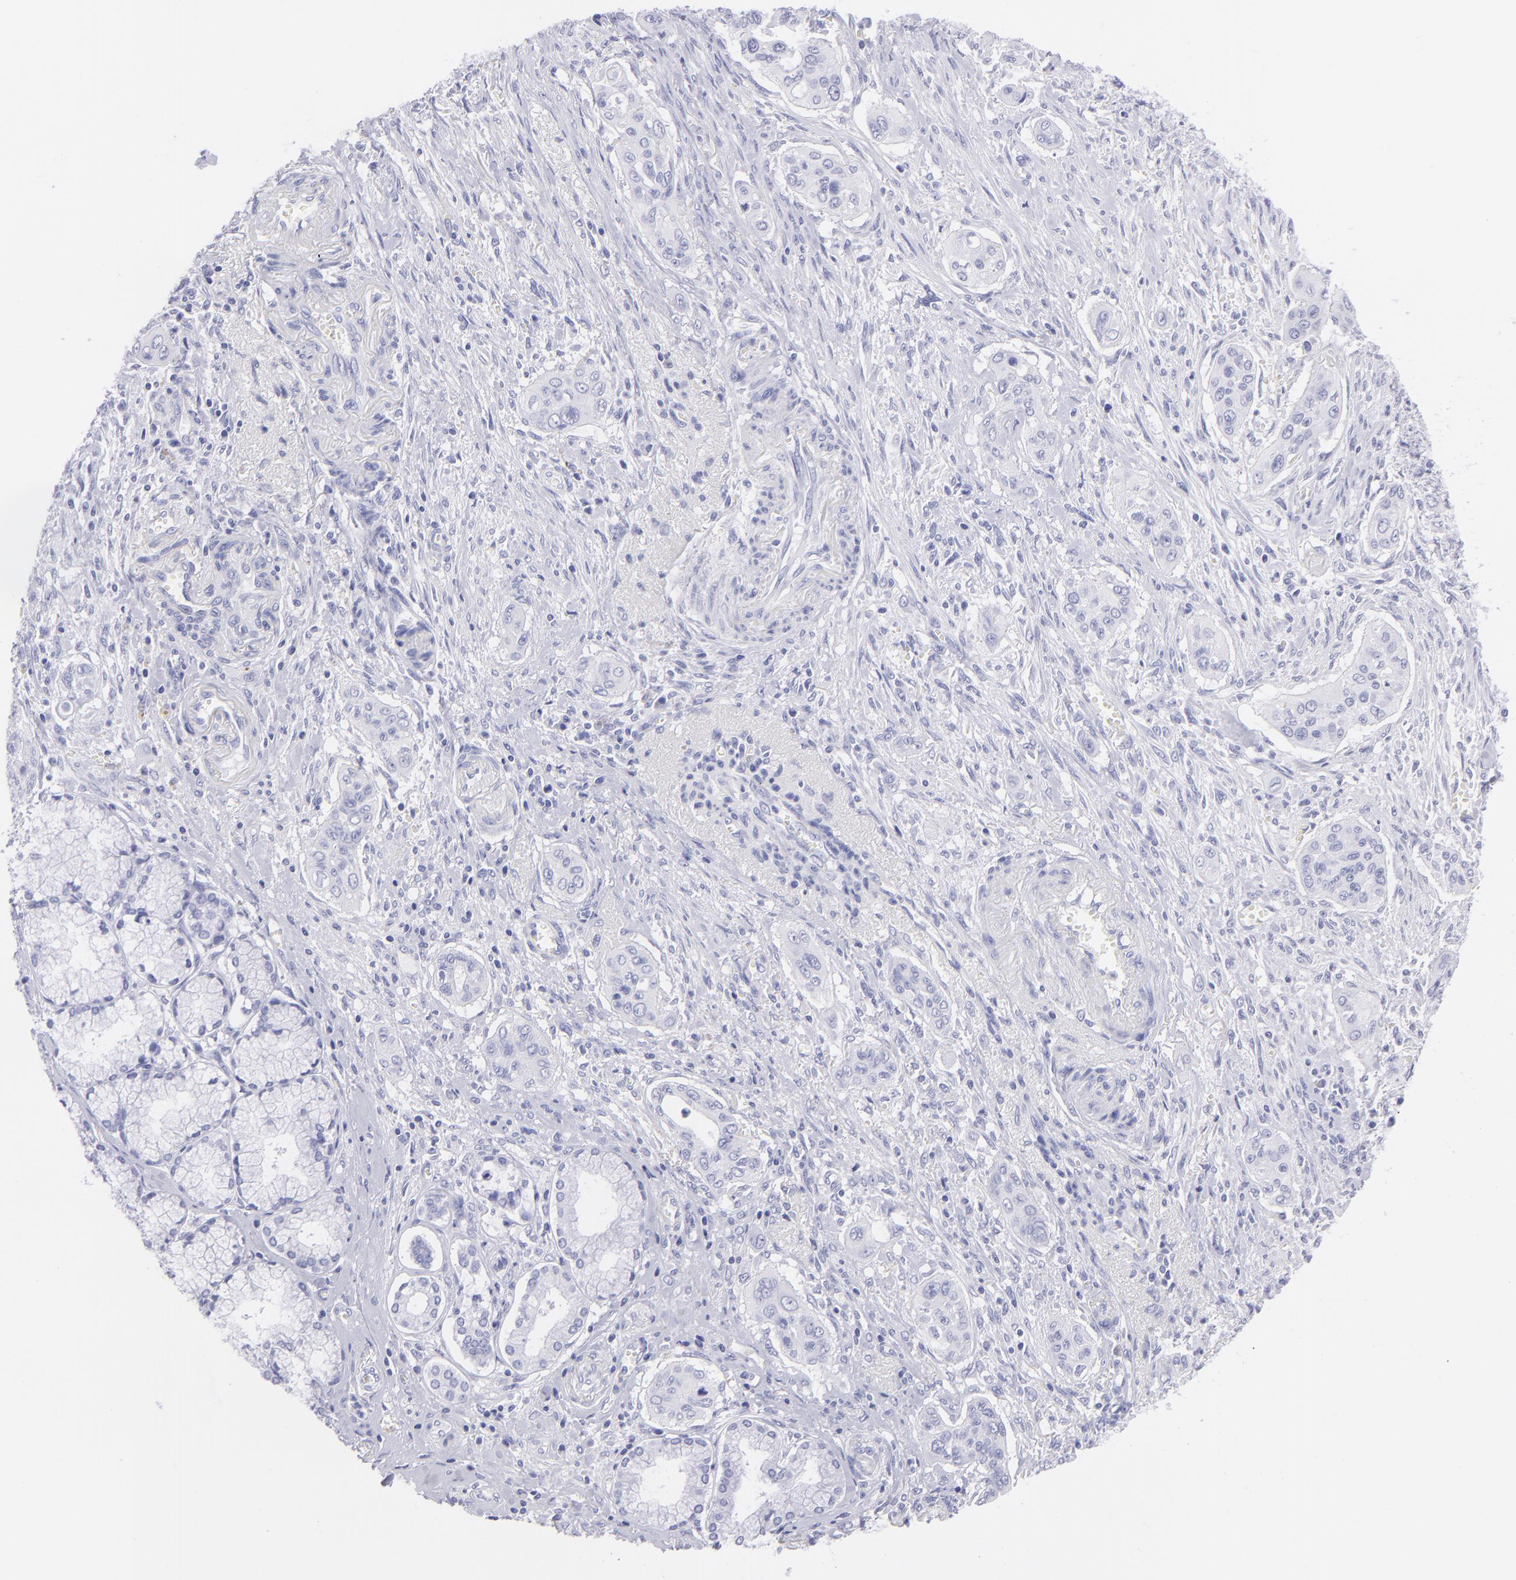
{"staining": {"intensity": "negative", "quantity": "none", "location": "none"}, "tissue": "pancreatic cancer", "cell_type": "Tumor cells", "image_type": "cancer", "snomed": [{"axis": "morphology", "description": "Adenocarcinoma, NOS"}, {"axis": "topography", "description": "Pancreas"}], "caption": "An immunohistochemistry histopathology image of pancreatic adenocarcinoma is shown. There is no staining in tumor cells of pancreatic adenocarcinoma.", "gene": "PIP", "patient": {"sex": "male", "age": 77}}